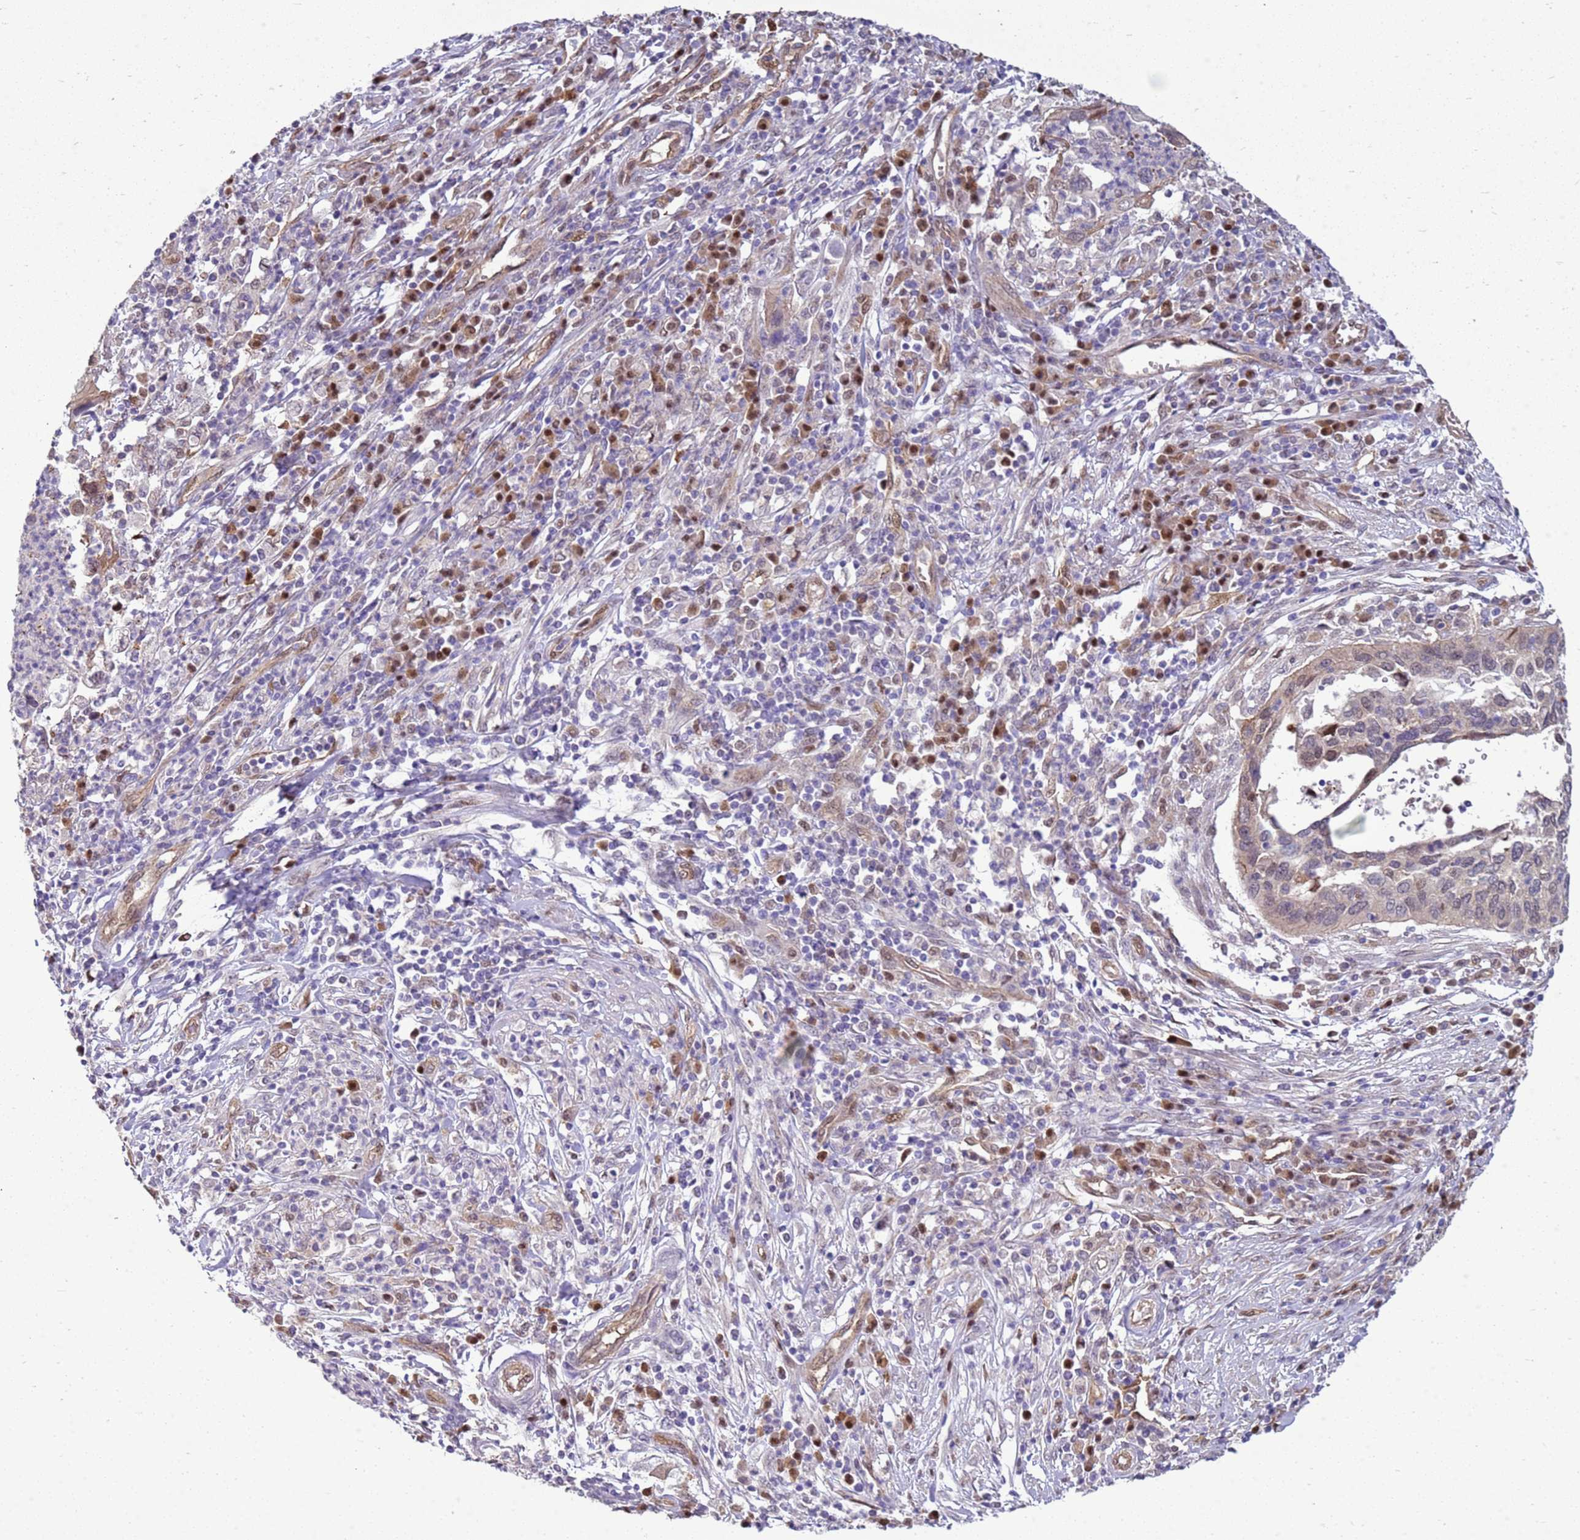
{"staining": {"intensity": "weak", "quantity": "<25%", "location": "cytoplasmic/membranous,nuclear"}, "tissue": "cervical cancer", "cell_type": "Tumor cells", "image_type": "cancer", "snomed": [{"axis": "morphology", "description": "Squamous cell carcinoma, NOS"}, {"axis": "topography", "description": "Cervix"}], "caption": "An image of human cervical squamous cell carcinoma is negative for staining in tumor cells.", "gene": "YWHAE", "patient": {"sex": "female", "age": 38}}